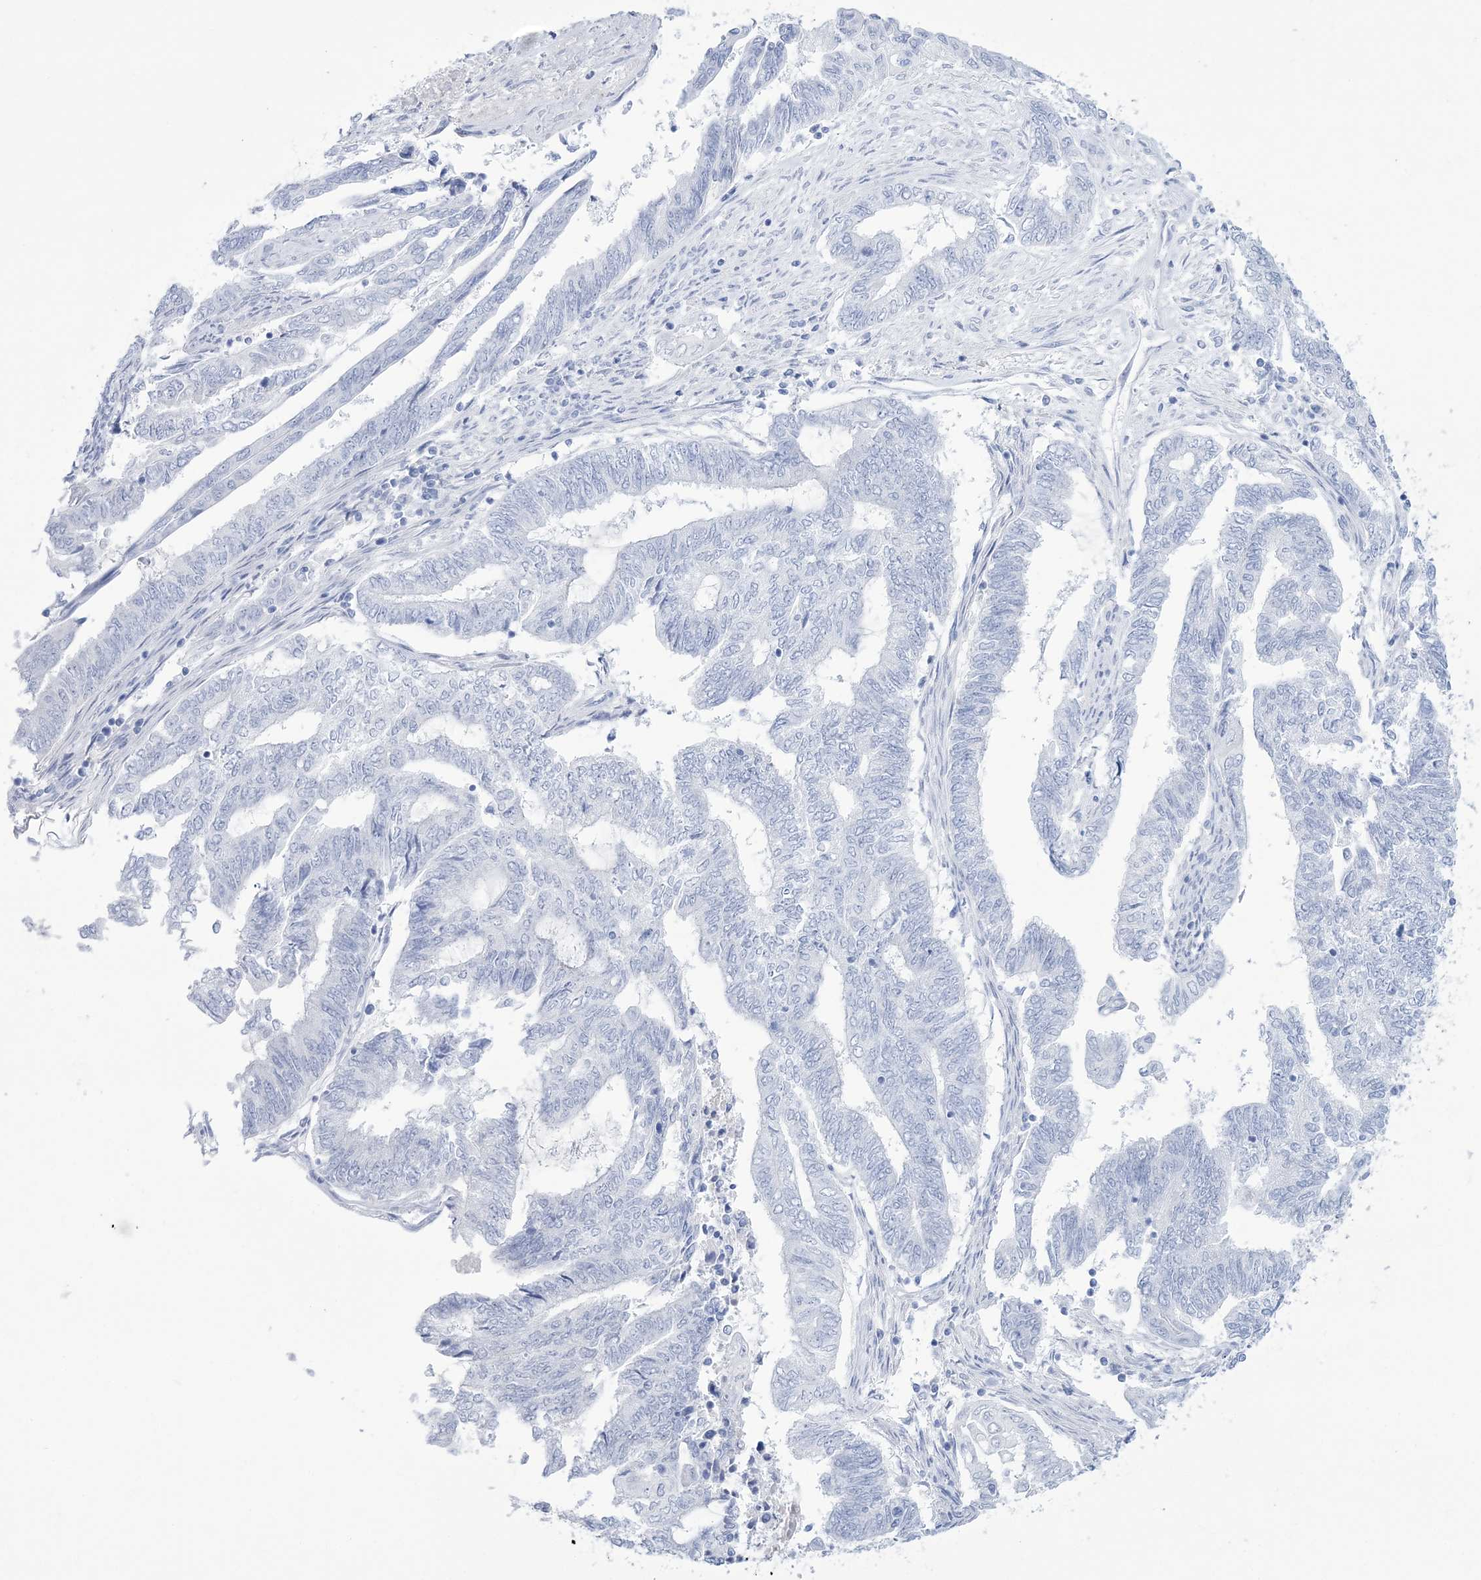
{"staining": {"intensity": "negative", "quantity": "none", "location": "none"}, "tissue": "endometrial cancer", "cell_type": "Tumor cells", "image_type": "cancer", "snomed": [{"axis": "morphology", "description": "Adenocarcinoma, NOS"}, {"axis": "topography", "description": "Uterus"}, {"axis": "topography", "description": "Endometrium"}], "caption": "This is a histopathology image of IHC staining of endometrial cancer, which shows no staining in tumor cells. (DAB IHC with hematoxylin counter stain).", "gene": "RBP2", "patient": {"sex": "female", "age": 70}}